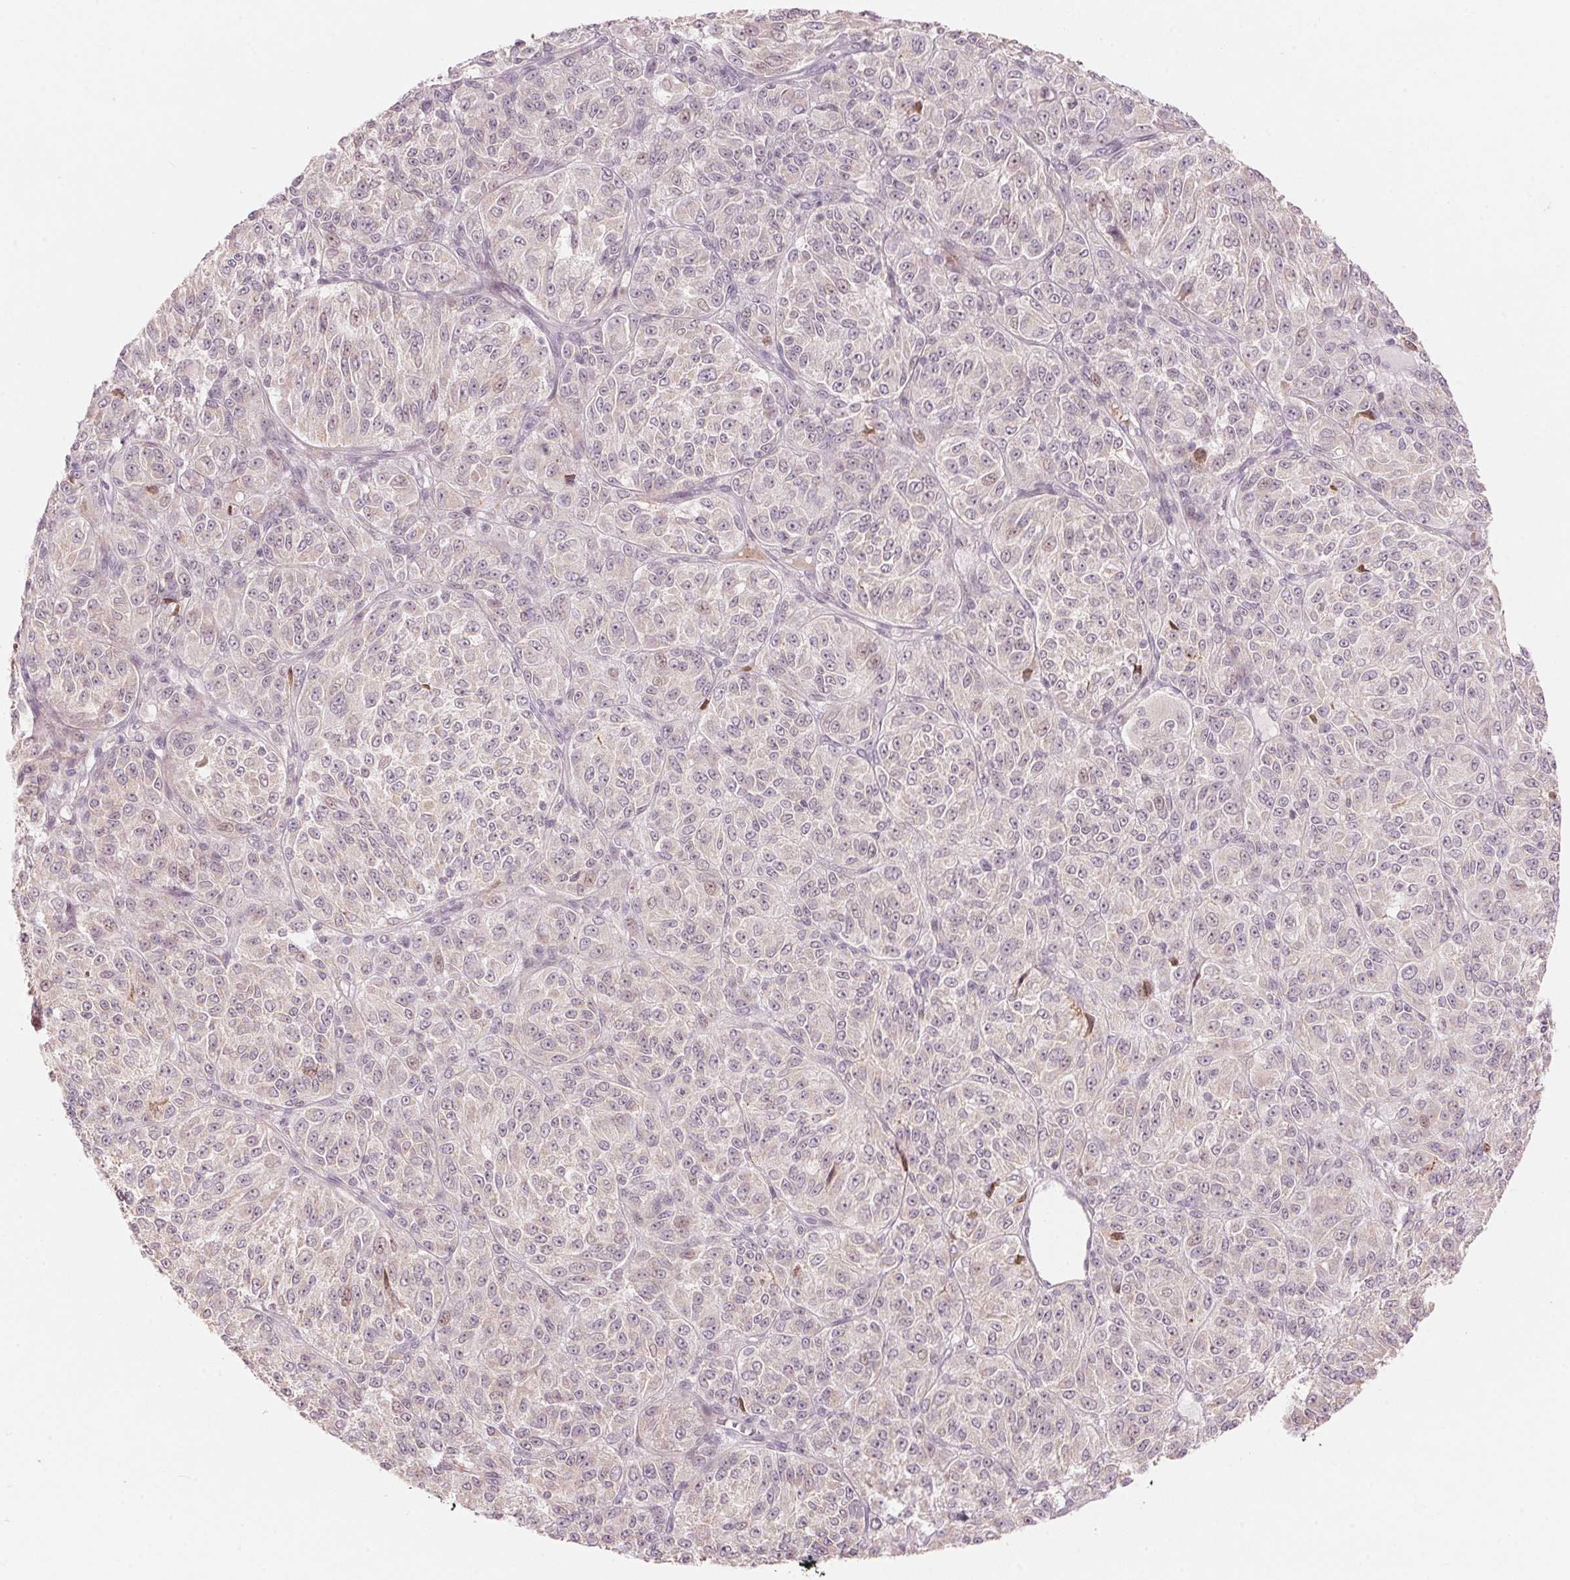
{"staining": {"intensity": "negative", "quantity": "none", "location": "none"}, "tissue": "melanoma", "cell_type": "Tumor cells", "image_type": "cancer", "snomed": [{"axis": "morphology", "description": "Malignant melanoma, Metastatic site"}, {"axis": "topography", "description": "Brain"}], "caption": "This is an immunohistochemistry (IHC) image of human melanoma. There is no expression in tumor cells.", "gene": "TMED6", "patient": {"sex": "female", "age": 56}}